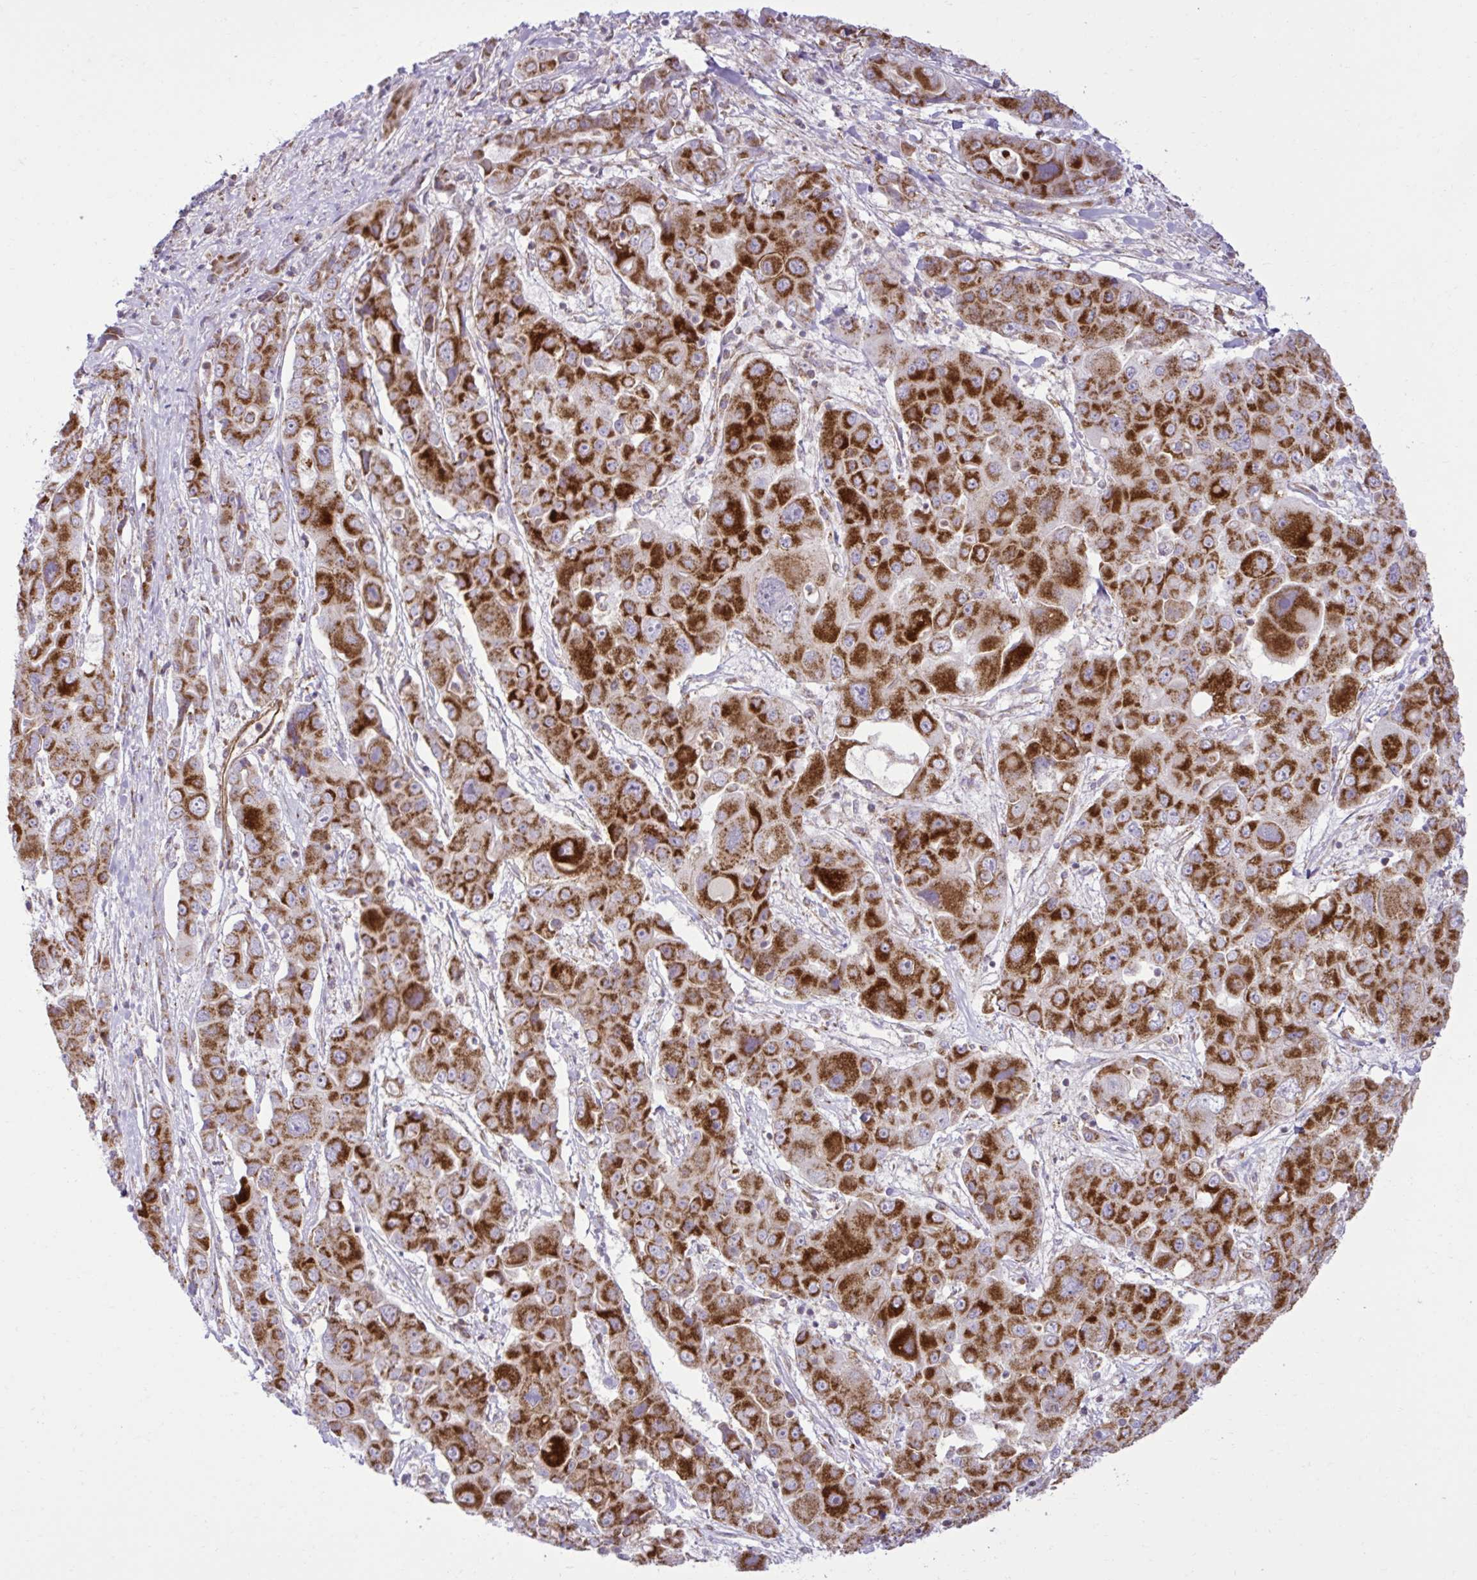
{"staining": {"intensity": "strong", "quantity": ">75%", "location": "cytoplasmic/membranous"}, "tissue": "liver cancer", "cell_type": "Tumor cells", "image_type": "cancer", "snomed": [{"axis": "morphology", "description": "Cholangiocarcinoma"}, {"axis": "topography", "description": "Liver"}], "caption": "Liver cancer (cholangiocarcinoma) stained with a protein marker demonstrates strong staining in tumor cells.", "gene": "LIMS1", "patient": {"sex": "male", "age": 67}}